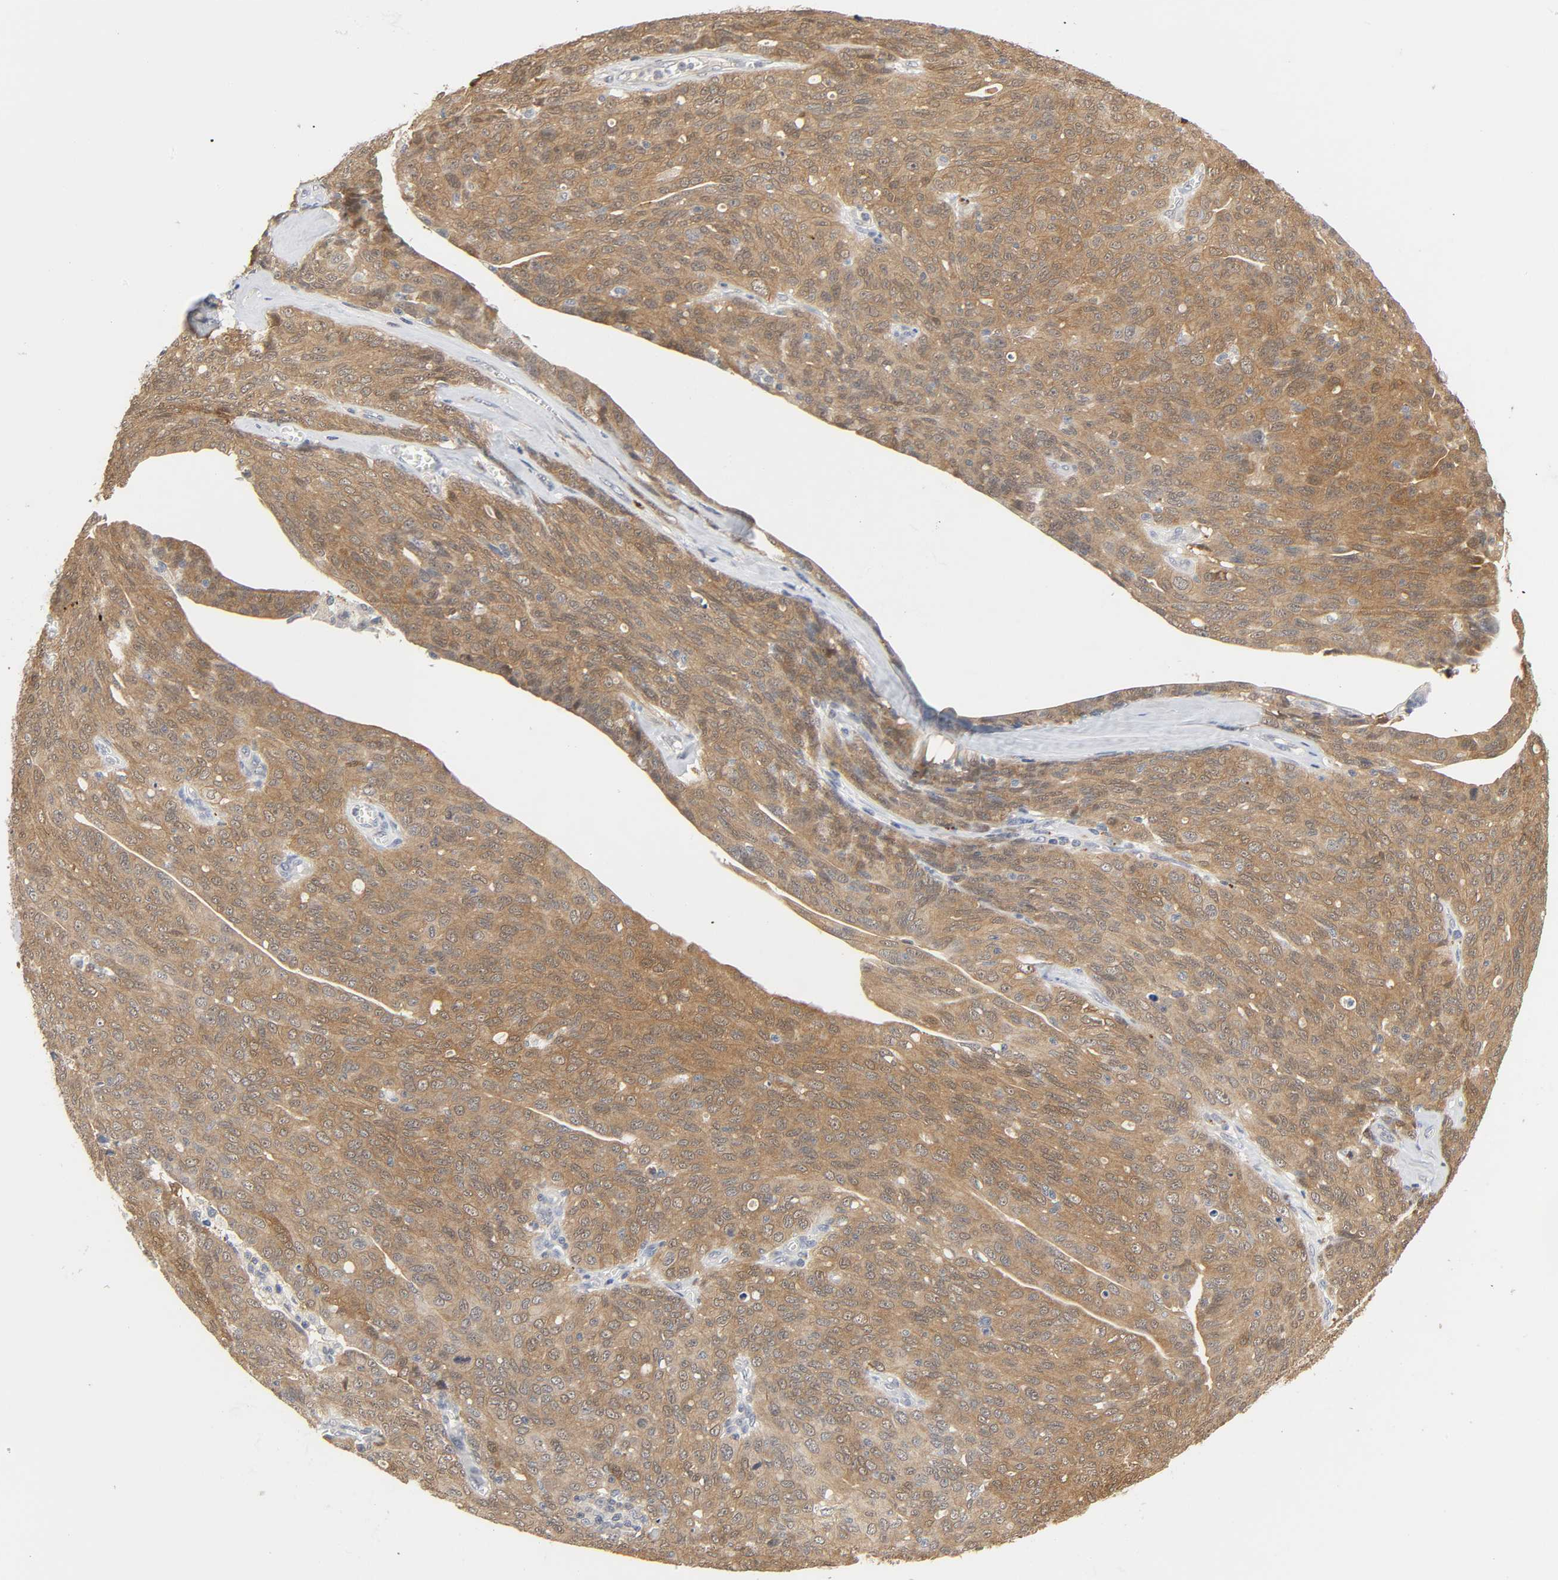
{"staining": {"intensity": "moderate", "quantity": ">75%", "location": "cytoplasmic/membranous"}, "tissue": "ovarian cancer", "cell_type": "Tumor cells", "image_type": "cancer", "snomed": [{"axis": "morphology", "description": "Carcinoma, endometroid"}, {"axis": "topography", "description": "Ovary"}], "caption": "A histopathology image of endometroid carcinoma (ovarian) stained for a protein displays moderate cytoplasmic/membranous brown staining in tumor cells. The staining was performed using DAB (3,3'-diaminobenzidine), with brown indicating positive protein expression. Nuclei are stained blue with hematoxylin.", "gene": "MIF", "patient": {"sex": "female", "age": 60}}